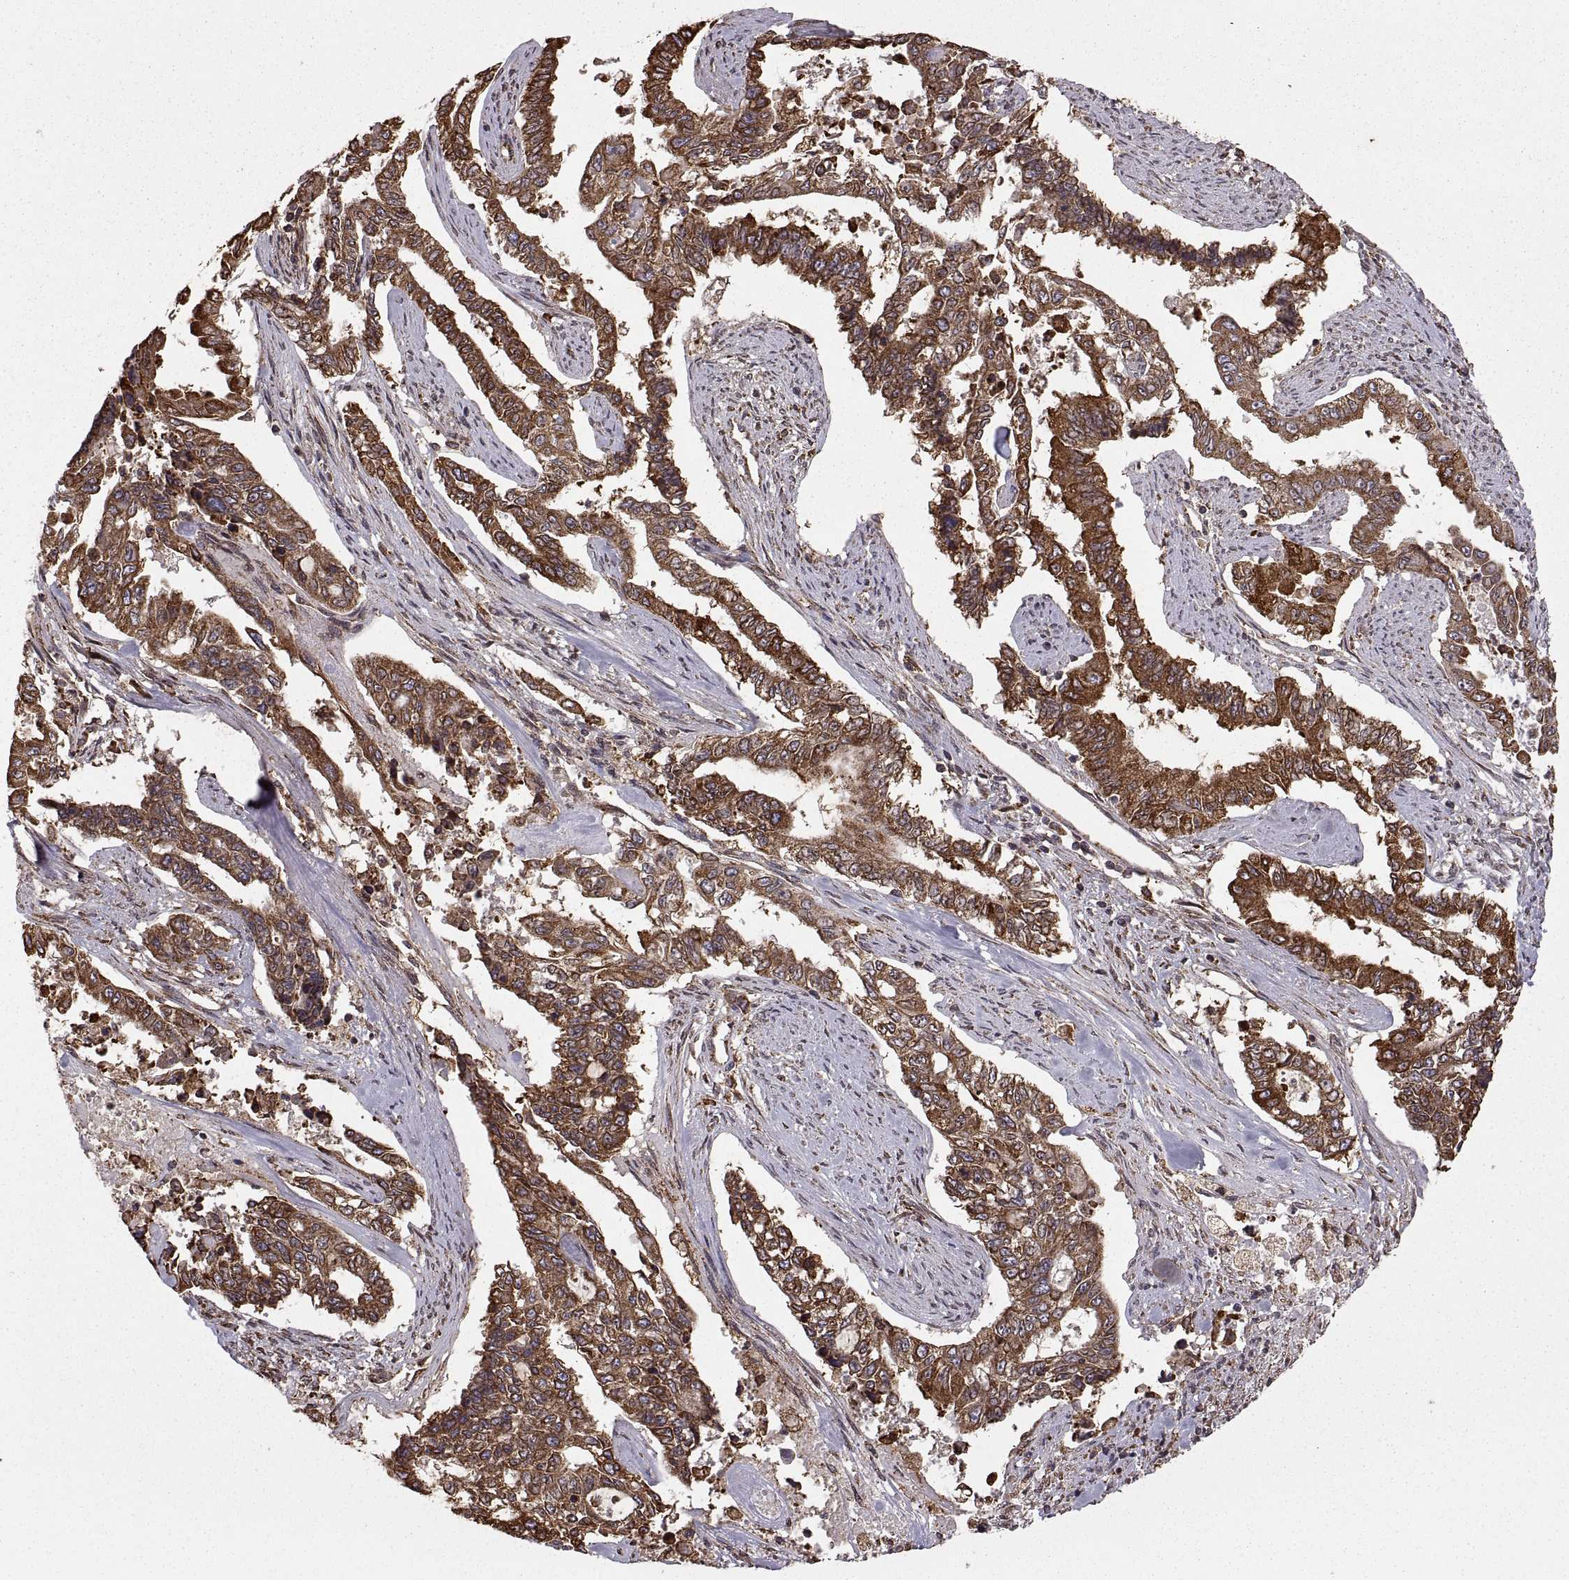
{"staining": {"intensity": "strong", "quantity": ">75%", "location": "cytoplasmic/membranous"}, "tissue": "endometrial cancer", "cell_type": "Tumor cells", "image_type": "cancer", "snomed": [{"axis": "morphology", "description": "Adenocarcinoma, NOS"}, {"axis": "topography", "description": "Uterus"}], "caption": "Endometrial cancer (adenocarcinoma) stained with a brown dye reveals strong cytoplasmic/membranous positive expression in about >75% of tumor cells.", "gene": "PDIA3", "patient": {"sex": "female", "age": 59}}